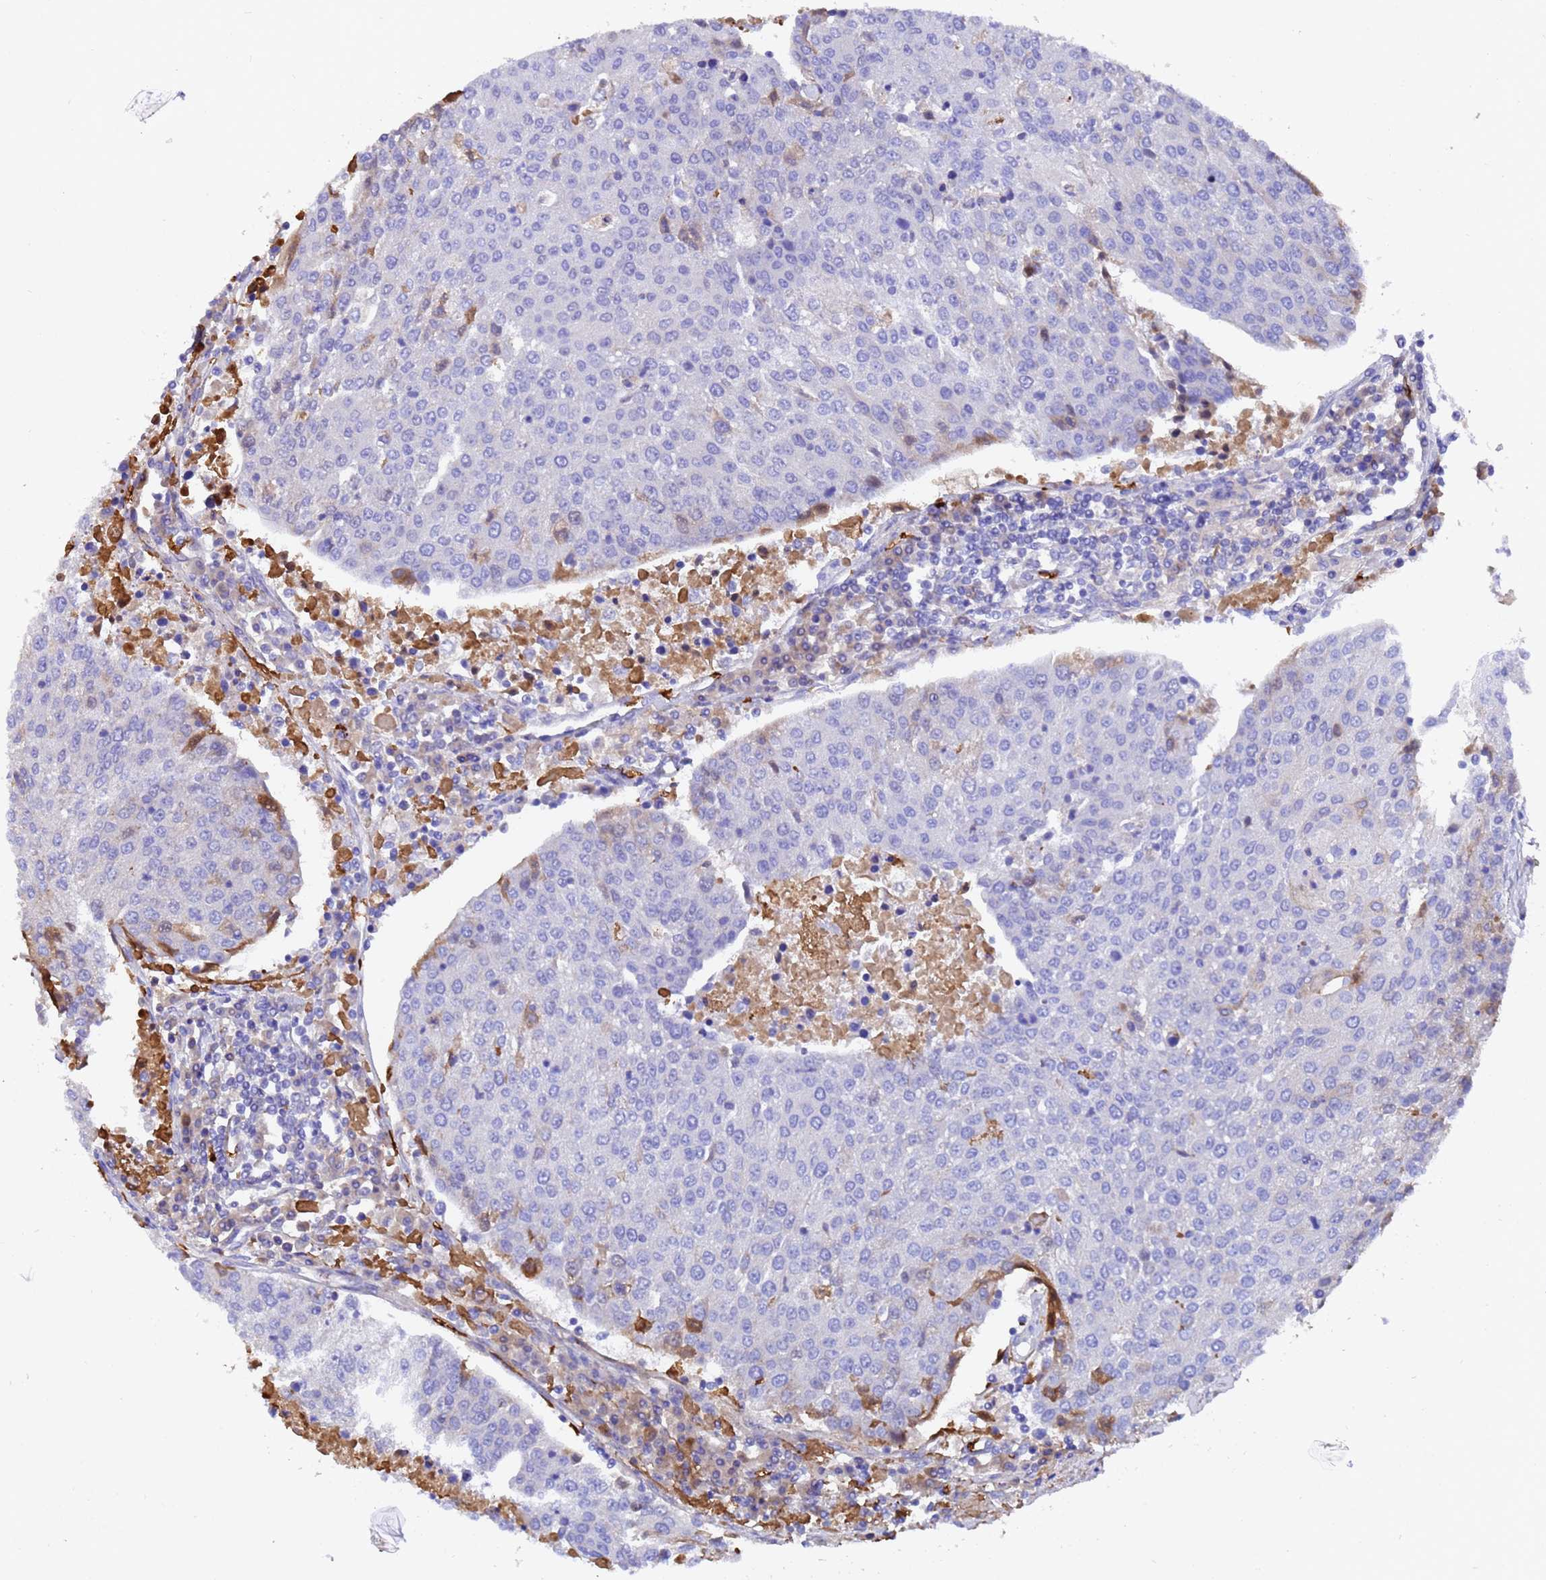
{"staining": {"intensity": "negative", "quantity": "none", "location": "none"}, "tissue": "urothelial cancer", "cell_type": "Tumor cells", "image_type": "cancer", "snomed": [{"axis": "morphology", "description": "Urothelial carcinoma, High grade"}, {"axis": "topography", "description": "Urinary bladder"}], "caption": "A micrograph of high-grade urothelial carcinoma stained for a protein exhibits no brown staining in tumor cells.", "gene": "ELP6", "patient": {"sex": "female", "age": 85}}